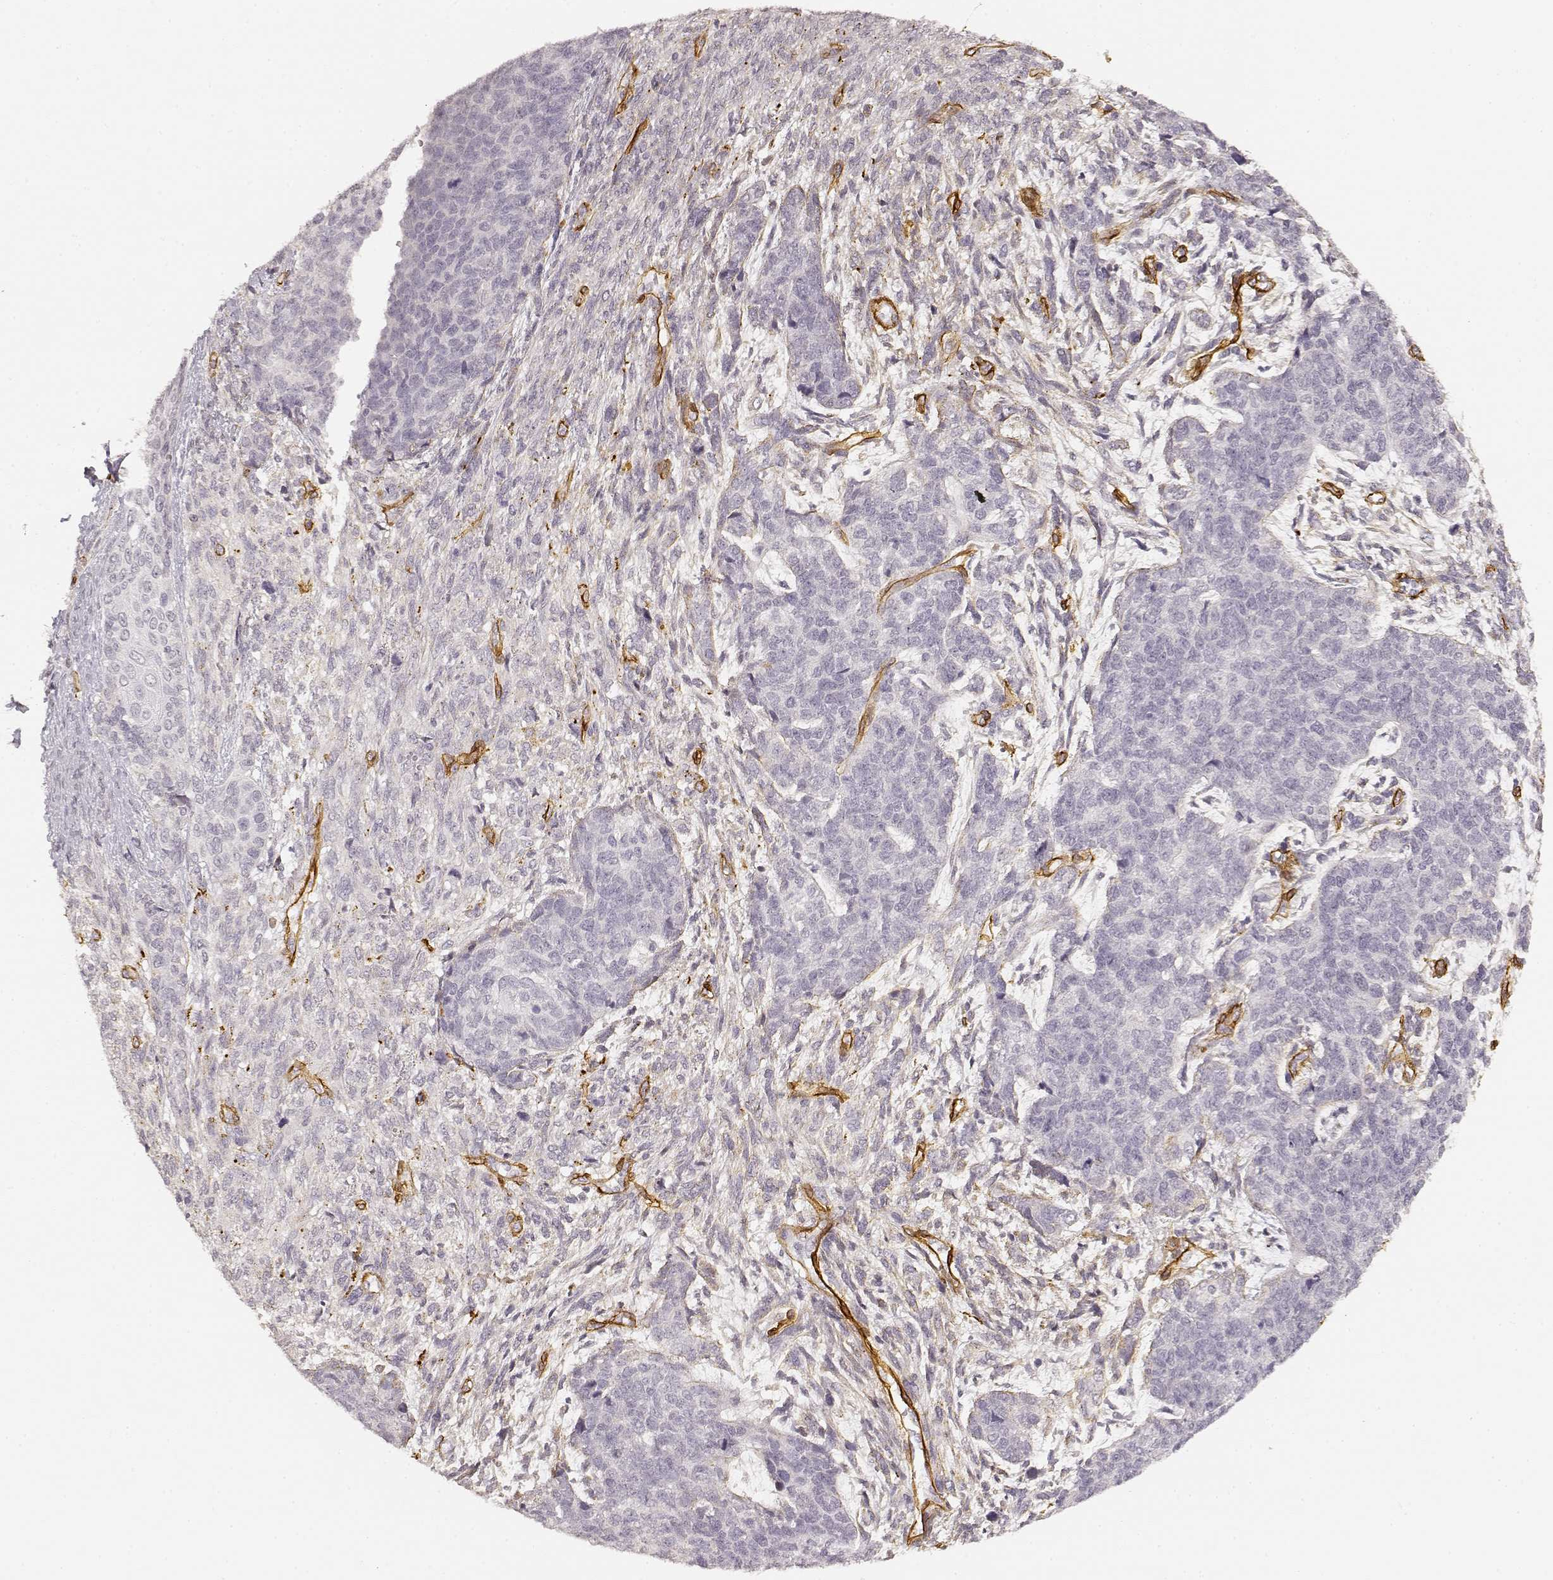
{"staining": {"intensity": "negative", "quantity": "none", "location": "none"}, "tissue": "cervical cancer", "cell_type": "Tumor cells", "image_type": "cancer", "snomed": [{"axis": "morphology", "description": "Squamous cell carcinoma, NOS"}, {"axis": "topography", "description": "Cervix"}], "caption": "Micrograph shows no significant protein expression in tumor cells of cervical squamous cell carcinoma.", "gene": "LAMA4", "patient": {"sex": "female", "age": 63}}